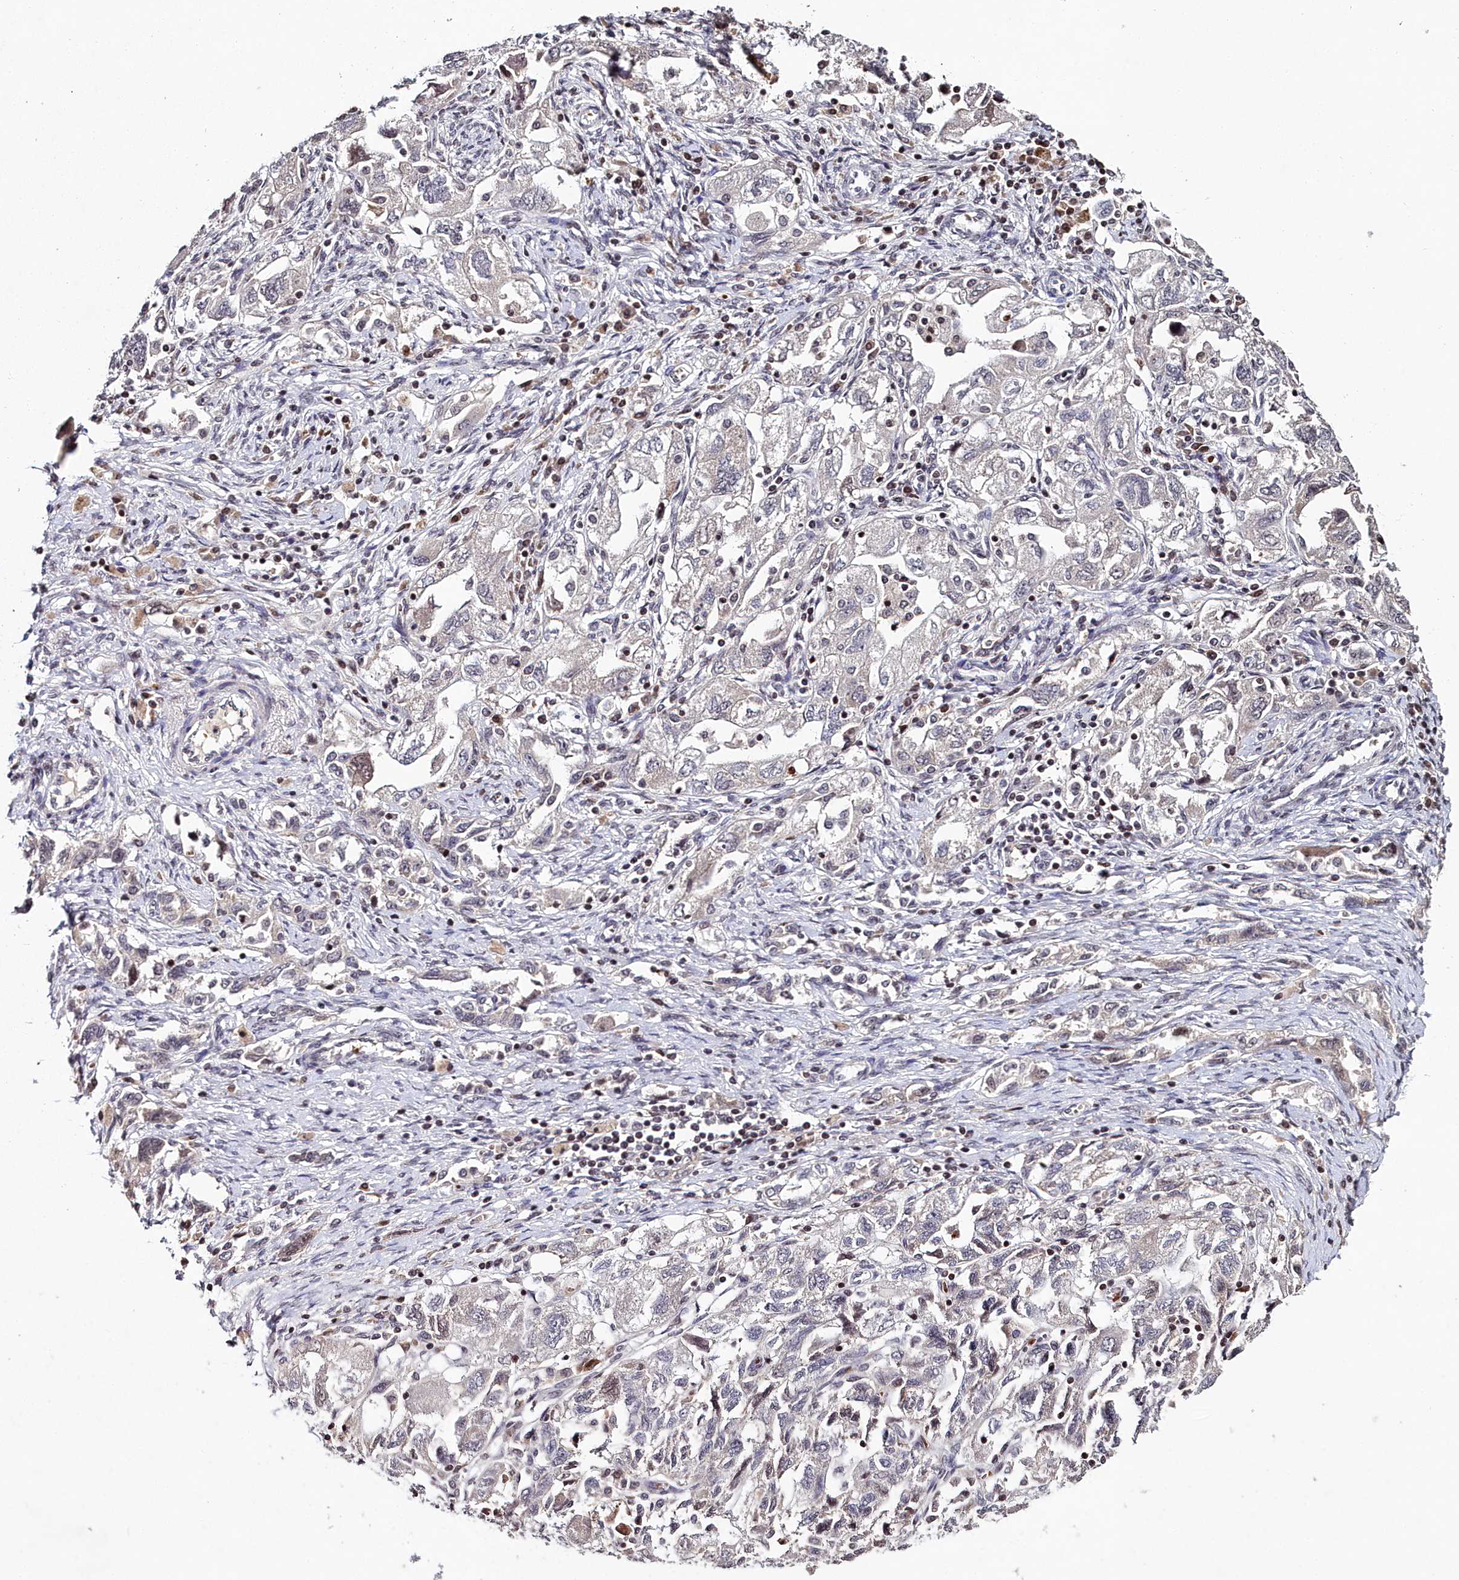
{"staining": {"intensity": "negative", "quantity": "none", "location": "none"}, "tissue": "ovarian cancer", "cell_type": "Tumor cells", "image_type": "cancer", "snomed": [{"axis": "morphology", "description": "Carcinoma, NOS"}, {"axis": "morphology", "description": "Cystadenocarcinoma, serous, NOS"}, {"axis": "topography", "description": "Ovary"}], "caption": "The histopathology image displays no staining of tumor cells in ovarian serous cystadenocarcinoma.", "gene": "FZD4", "patient": {"sex": "female", "age": 69}}